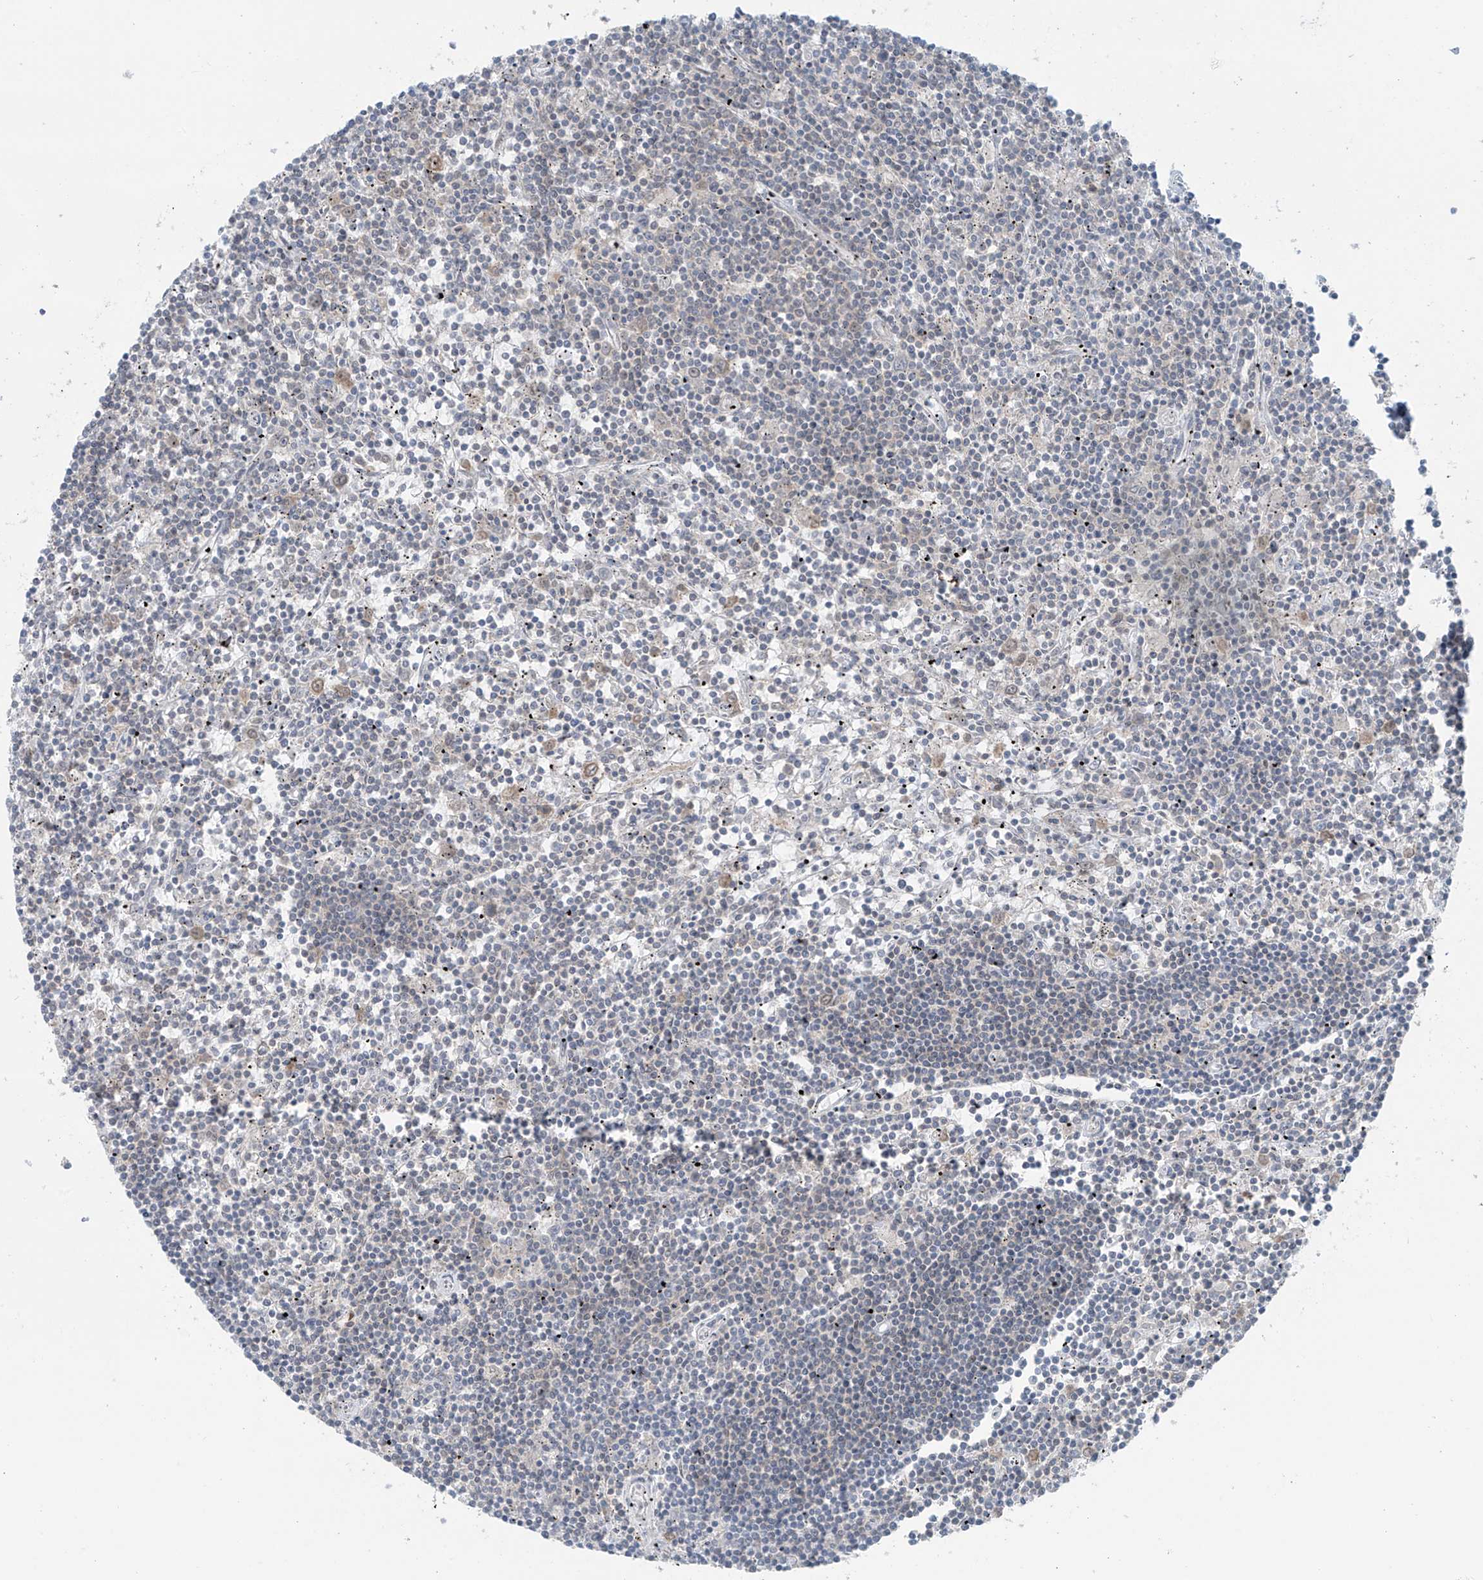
{"staining": {"intensity": "negative", "quantity": "none", "location": "none"}, "tissue": "lymphoma", "cell_type": "Tumor cells", "image_type": "cancer", "snomed": [{"axis": "morphology", "description": "Malignant lymphoma, non-Hodgkin's type, Low grade"}, {"axis": "topography", "description": "Spleen"}], "caption": "Lymphoma stained for a protein using immunohistochemistry exhibits no expression tumor cells.", "gene": "PPAT", "patient": {"sex": "male", "age": 76}}